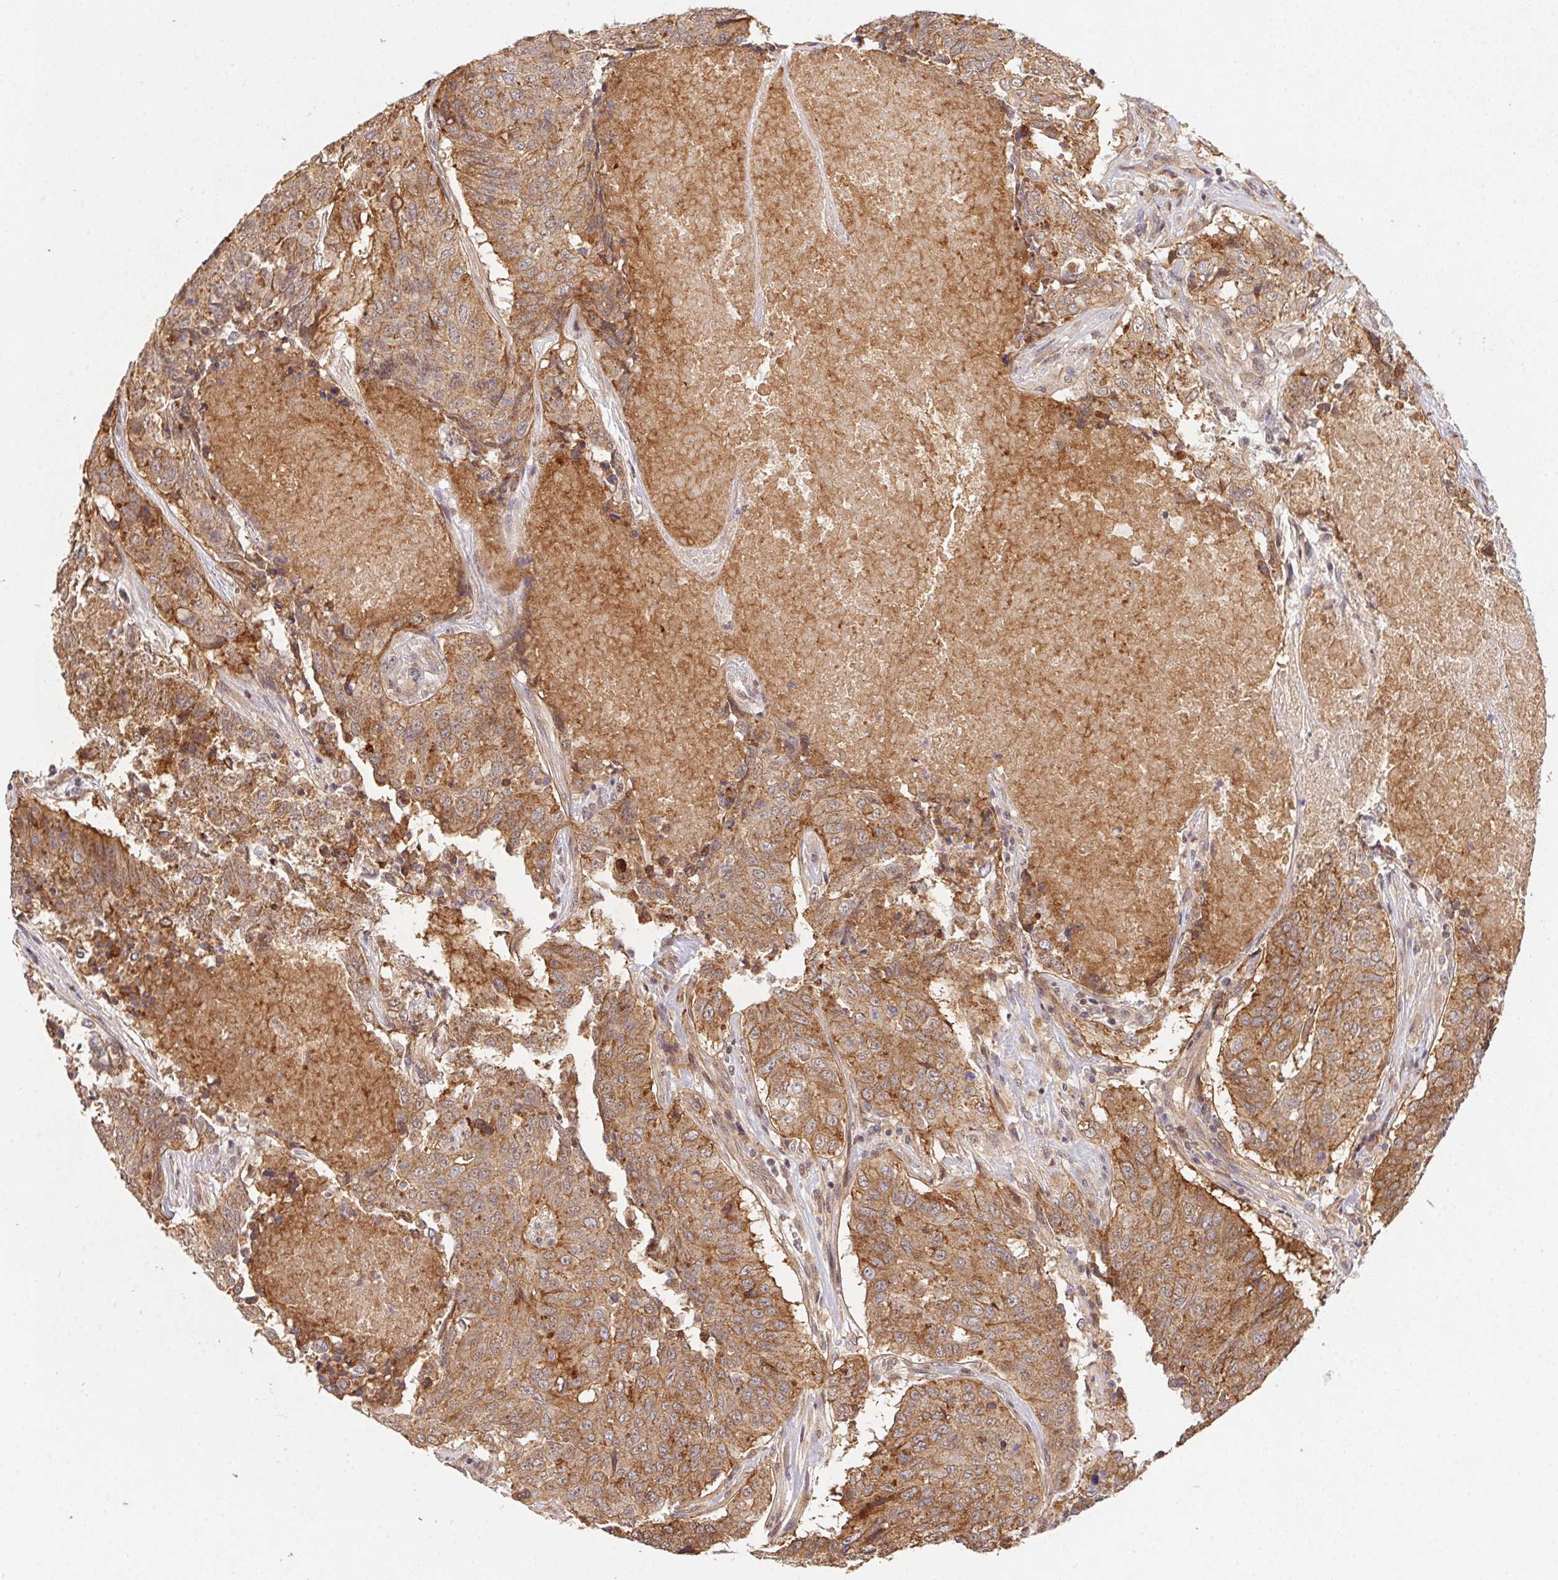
{"staining": {"intensity": "moderate", "quantity": ">75%", "location": "cytoplasmic/membranous"}, "tissue": "lung cancer", "cell_type": "Tumor cells", "image_type": "cancer", "snomed": [{"axis": "morphology", "description": "Normal tissue, NOS"}, {"axis": "morphology", "description": "Squamous cell carcinoma, NOS"}, {"axis": "topography", "description": "Bronchus"}, {"axis": "topography", "description": "Lung"}], "caption": "Immunohistochemistry image of squamous cell carcinoma (lung) stained for a protein (brown), which reveals medium levels of moderate cytoplasmic/membranous expression in approximately >75% of tumor cells.", "gene": "SLC52A2", "patient": {"sex": "male", "age": 64}}